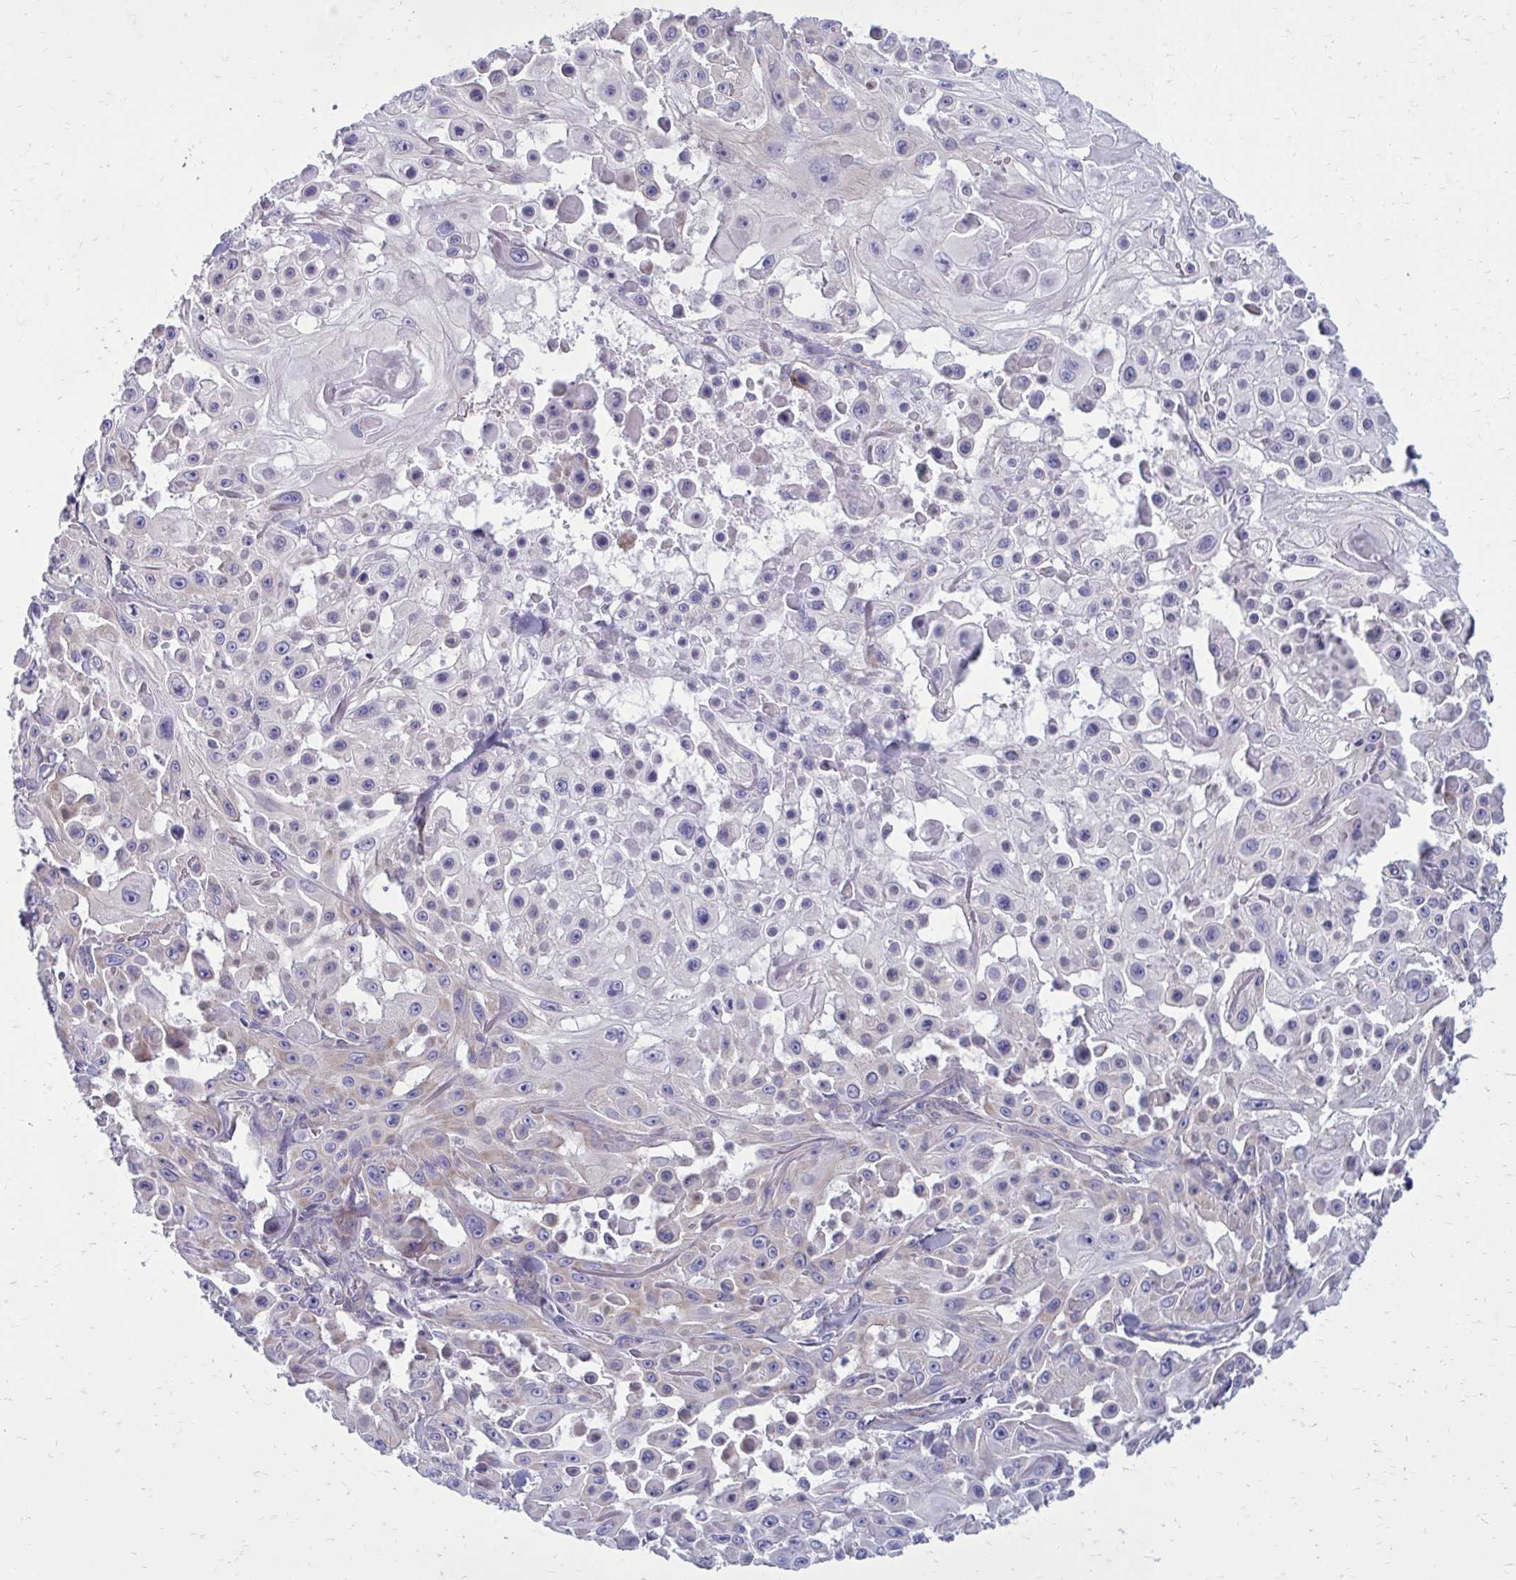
{"staining": {"intensity": "moderate", "quantity": "<25%", "location": "cytoplasmic/membranous"}, "tissue": "skin cancer", "cell_type": "Tumor cells", "image_type": "cancer", "snomed": [{"axis": "morphology", "description": "Squamous cell carcinoma, NOS"}, {"axis": "topography", "description": "Skin"}], "caption": "A photomicrograph of skin cancer stained for a protein reveals moderate cytoplasmic/membranous brown staining in tumor cells.", "gene": "GIGYF2", "patient": {"sex": "male", "age": 91}}